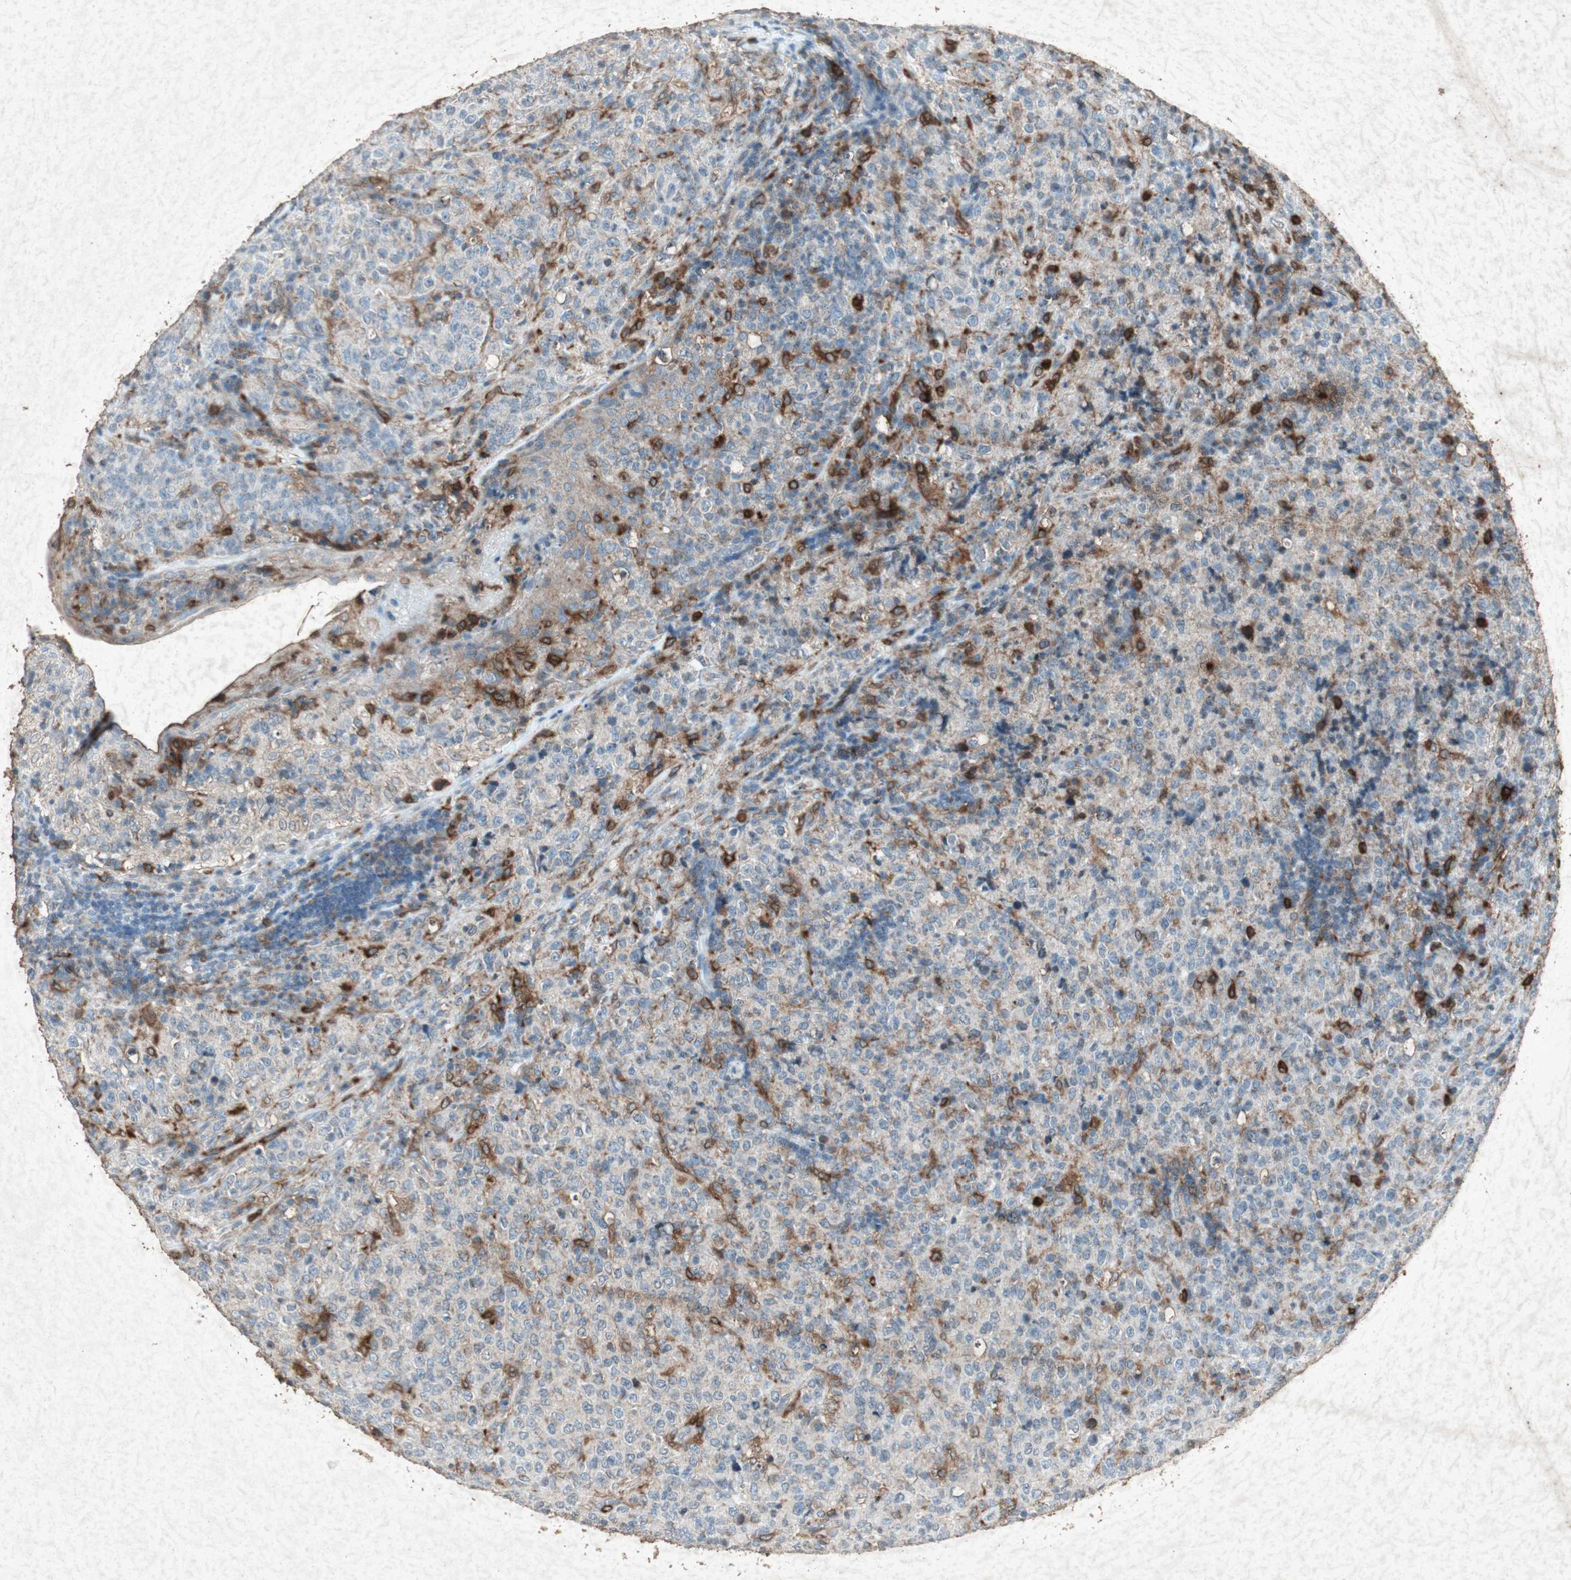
{"staining": {"intensity": "weak", "quantity": "25%-75%", "location": "cytoplasmic/membranous"}, "tissue": "lymphoma", "cell_type": "Tumor cells", "image_type": "cancer", "snomed": [{"axis": "morphology", "description": "Malignant lymphoma, non-Hodgkin's type, High grade"}, {"axis": "topography", "description": "Tonsil"}], "caption": "The histopathology image exhibits staining of lymphoma, revealing weak cytoplasmic/membranous protein positivity (brown color) within tumor cells.", "gene": "TYROBP", "patient": {"sex": "female", "age": 36}}